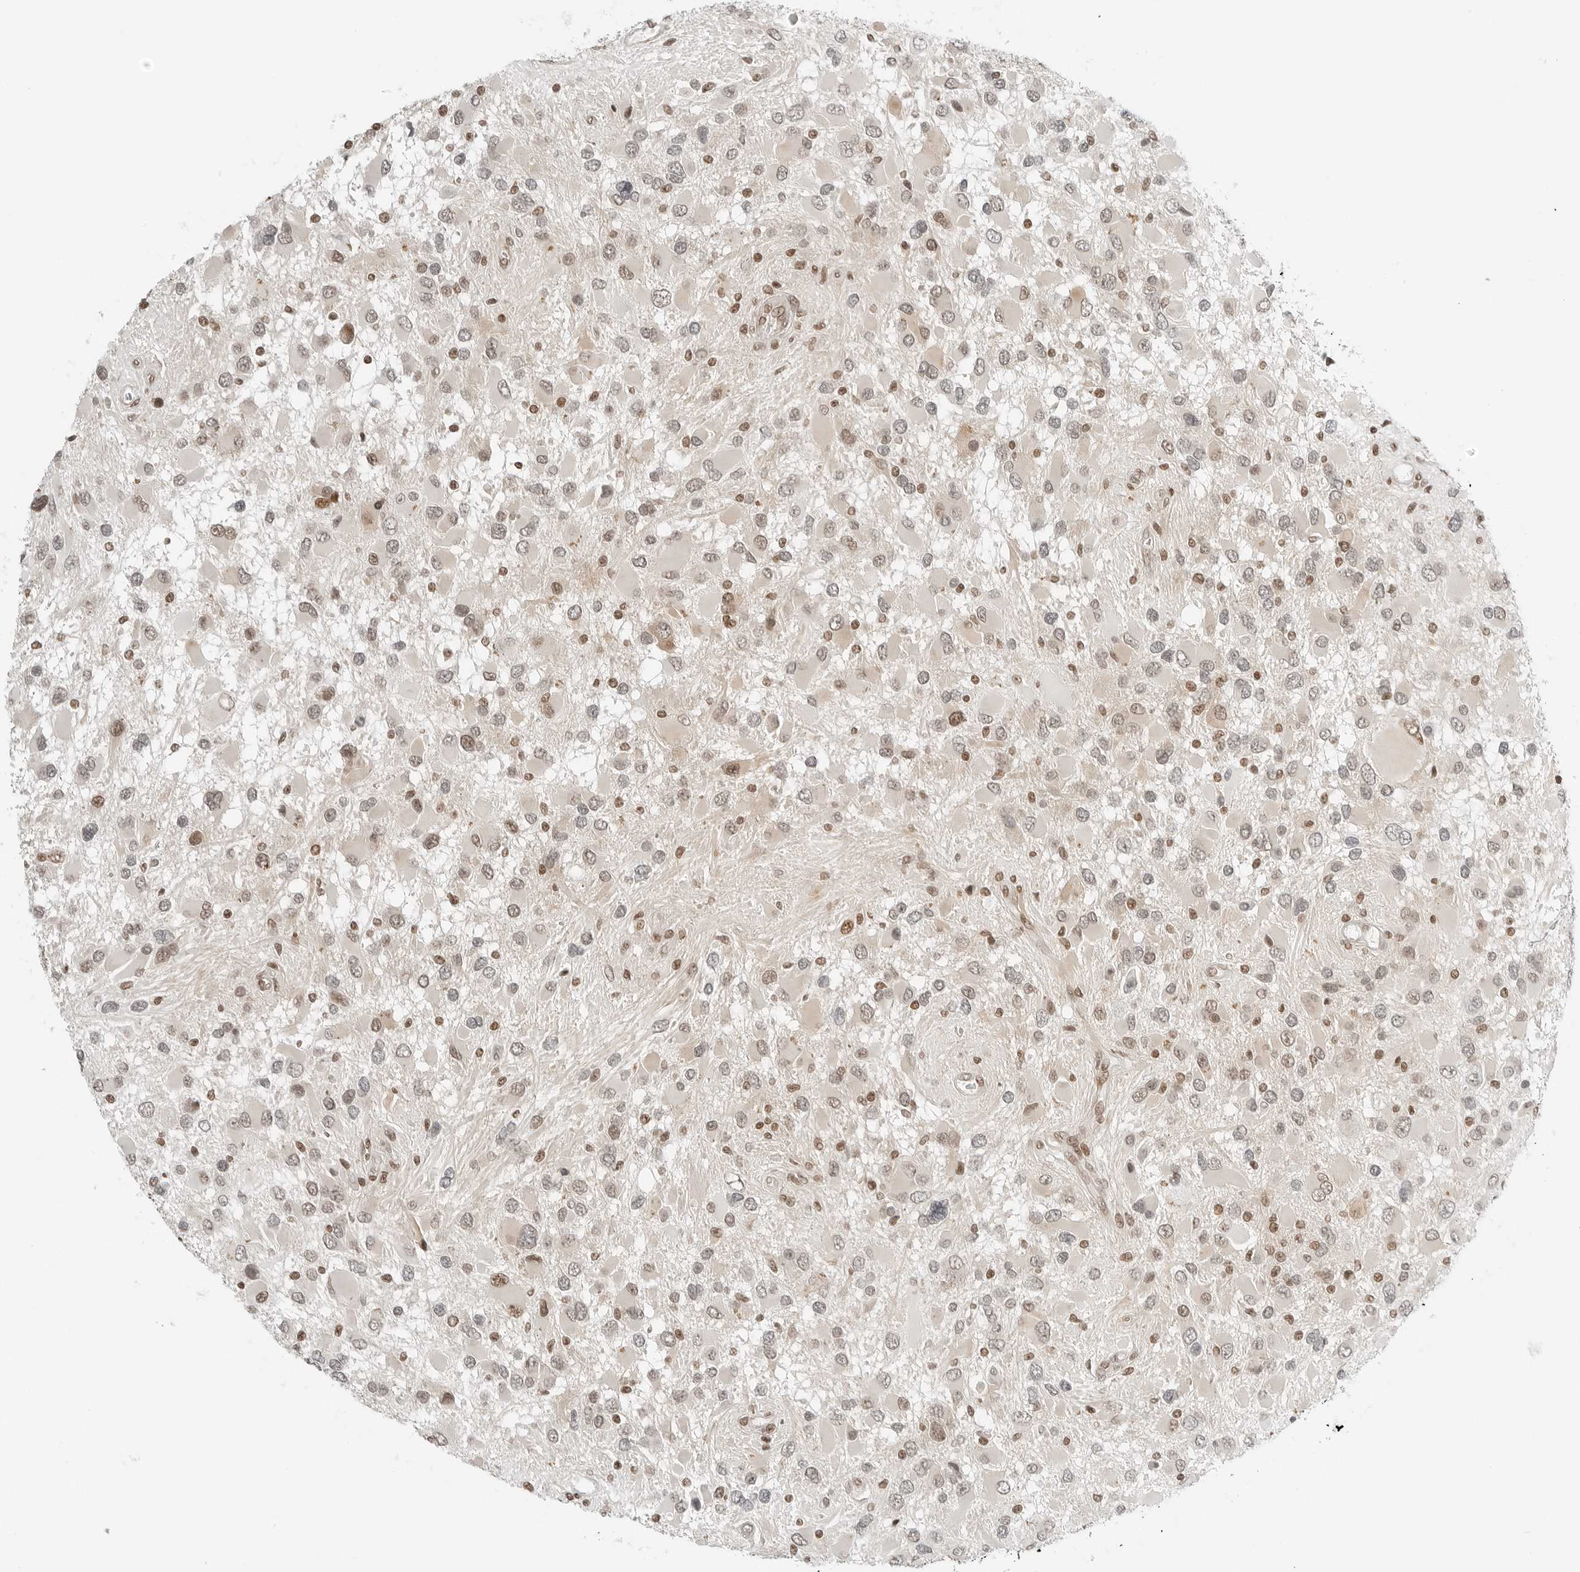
{"staining": {"intensity": "negative", "quantity": "none", "location": "none"}, "tissue": "glioma", "cell_type": "Tumor cells", "image_type": "cancer", "snomed": [{"axis": "morphology", "description": "Glioma, malignant, High grade"}, {"axis": "topography", "description": "Brain"}], "caption": "Immunohistochemical staining of glioma shows no significant expression in tumor cells.", "gene": "CRTC2", "patient": {"sex": "male", "age": 53}}